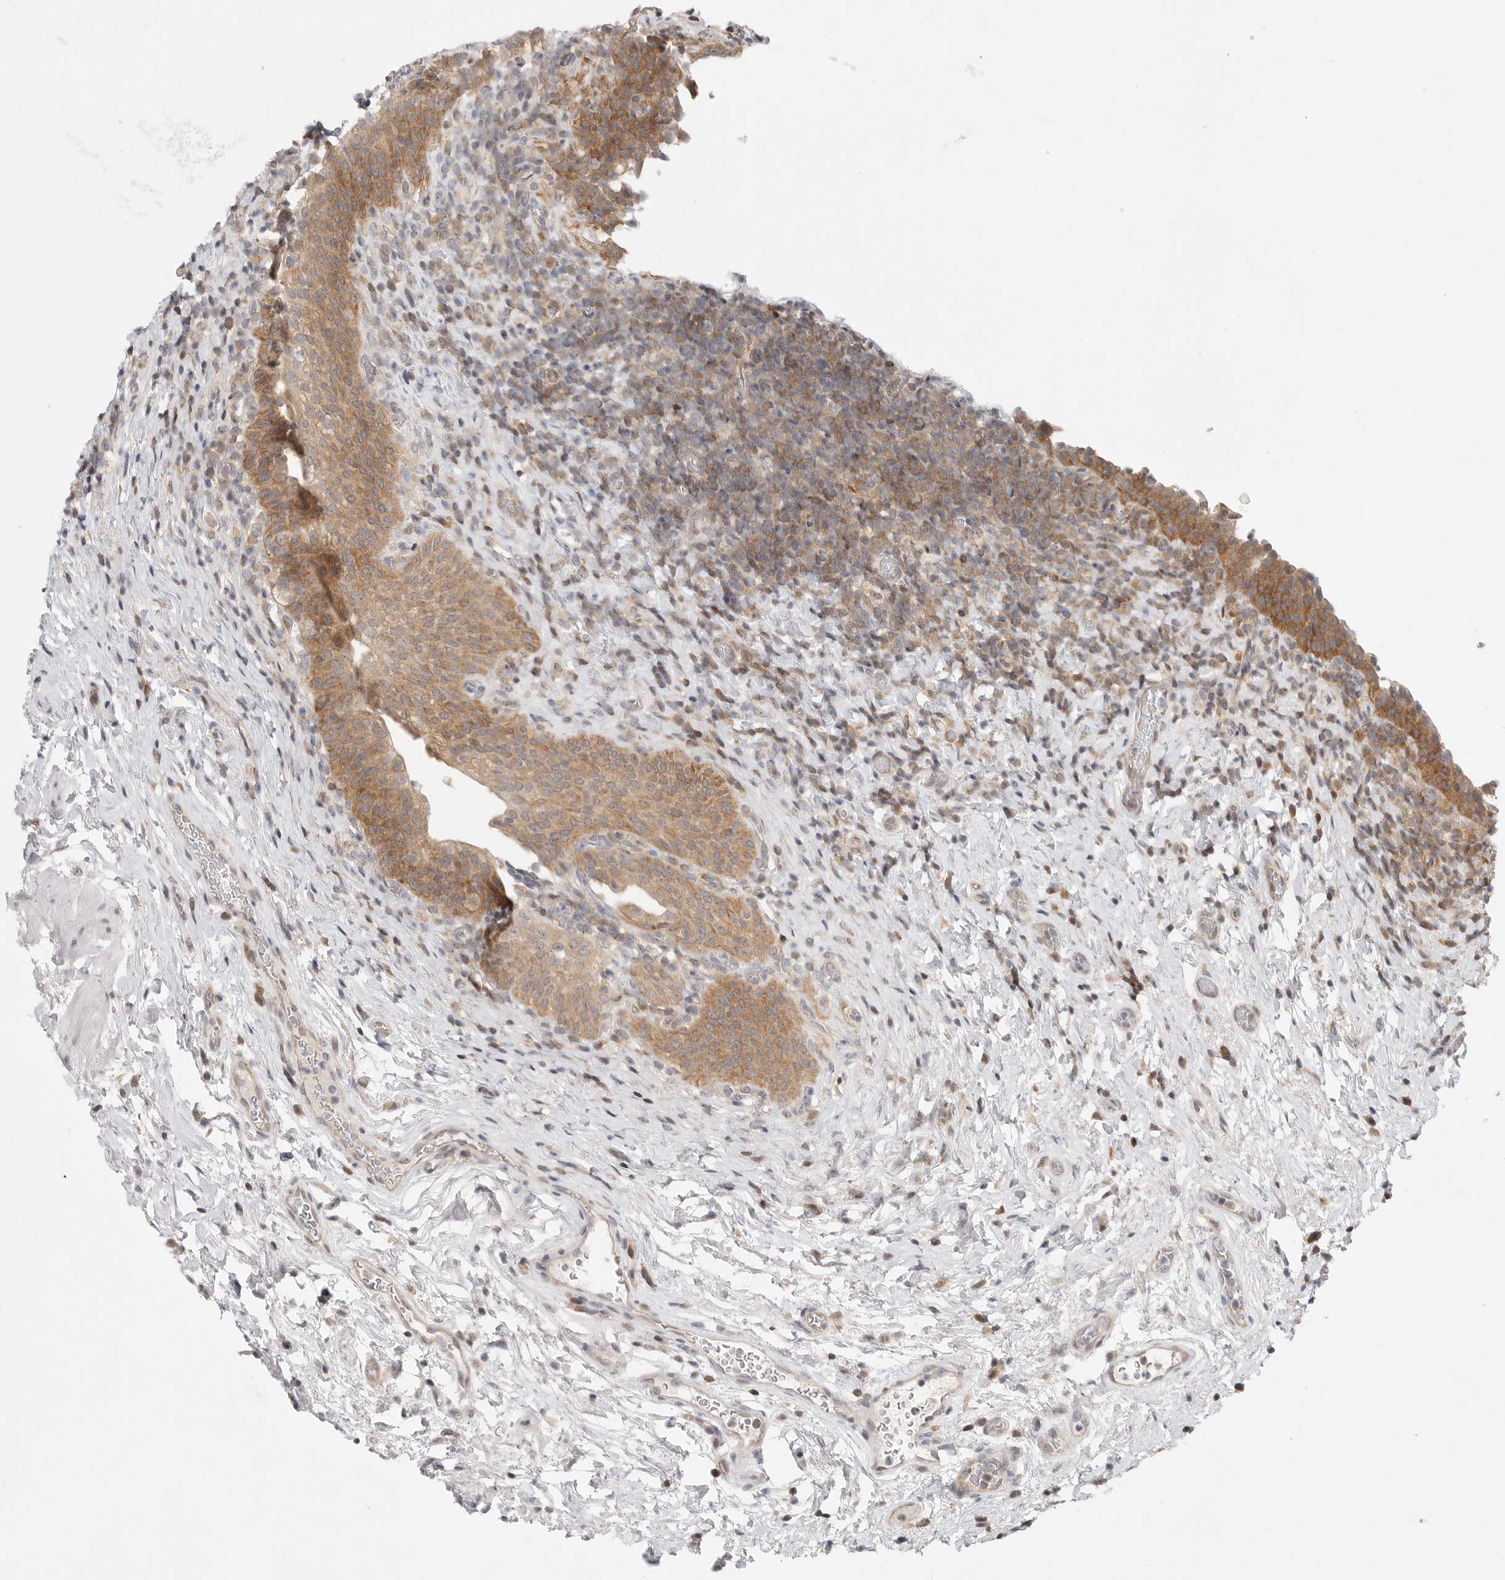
{"staining": {"intensity": "moderate", "quantity": ">75%", "location": "cytoplasmic/membranous"}, "tissue": "urinary bladder", "cell_type": "Urothelial cells", "image_type": "normal", "snomed": [{"axis": "morphology", "description": "Normal tissue, NOS"}, {"axis": "topography", "description": "Urinary bladder"}], "caption": "Immunohistochemical staining of unremarkable urinary bladder demonstrates >75% levels of moderate cytoplasmic/membranous protein staining in approximately >75% of urothelial cells.", "gene": "HDAC6", "patient": {"sex": "male", "age": 83}}